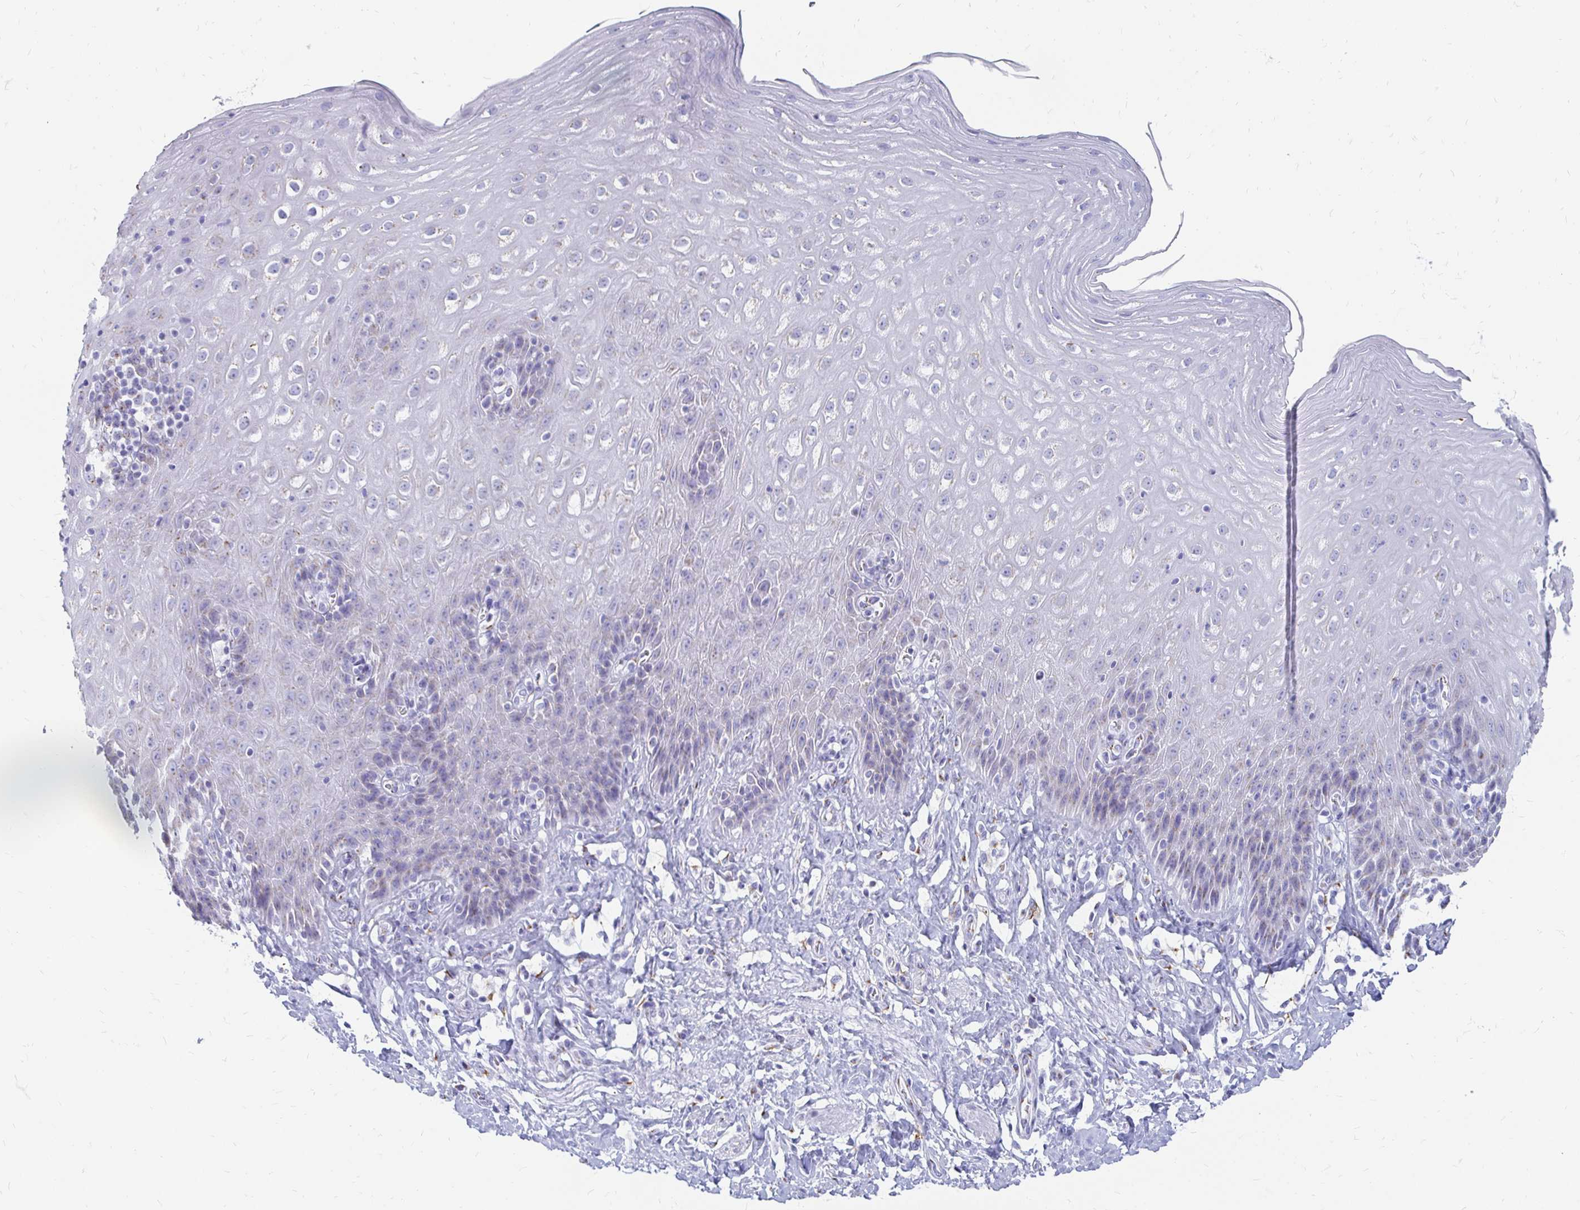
{"staining": {"intensity": "negative", "quantity": "none", "location": "none"}, "tissue": "esophagus", "cell_type": "Squamous epithelial cells", "image_type": "normal", "snomed": [{"axis": "morphology", "description": "Normal tissue, NOS"}, {"axis": "topography", "description": "Esophagus"}], "caption": "Squamous epithelial cells show no significant protein staining in benign esophagus. (DAB immunohistochemistry (IHC) with hematoxylin counter stain).", "gene": "PAGE4", "patient": {"sex": "female", "age": 61}}